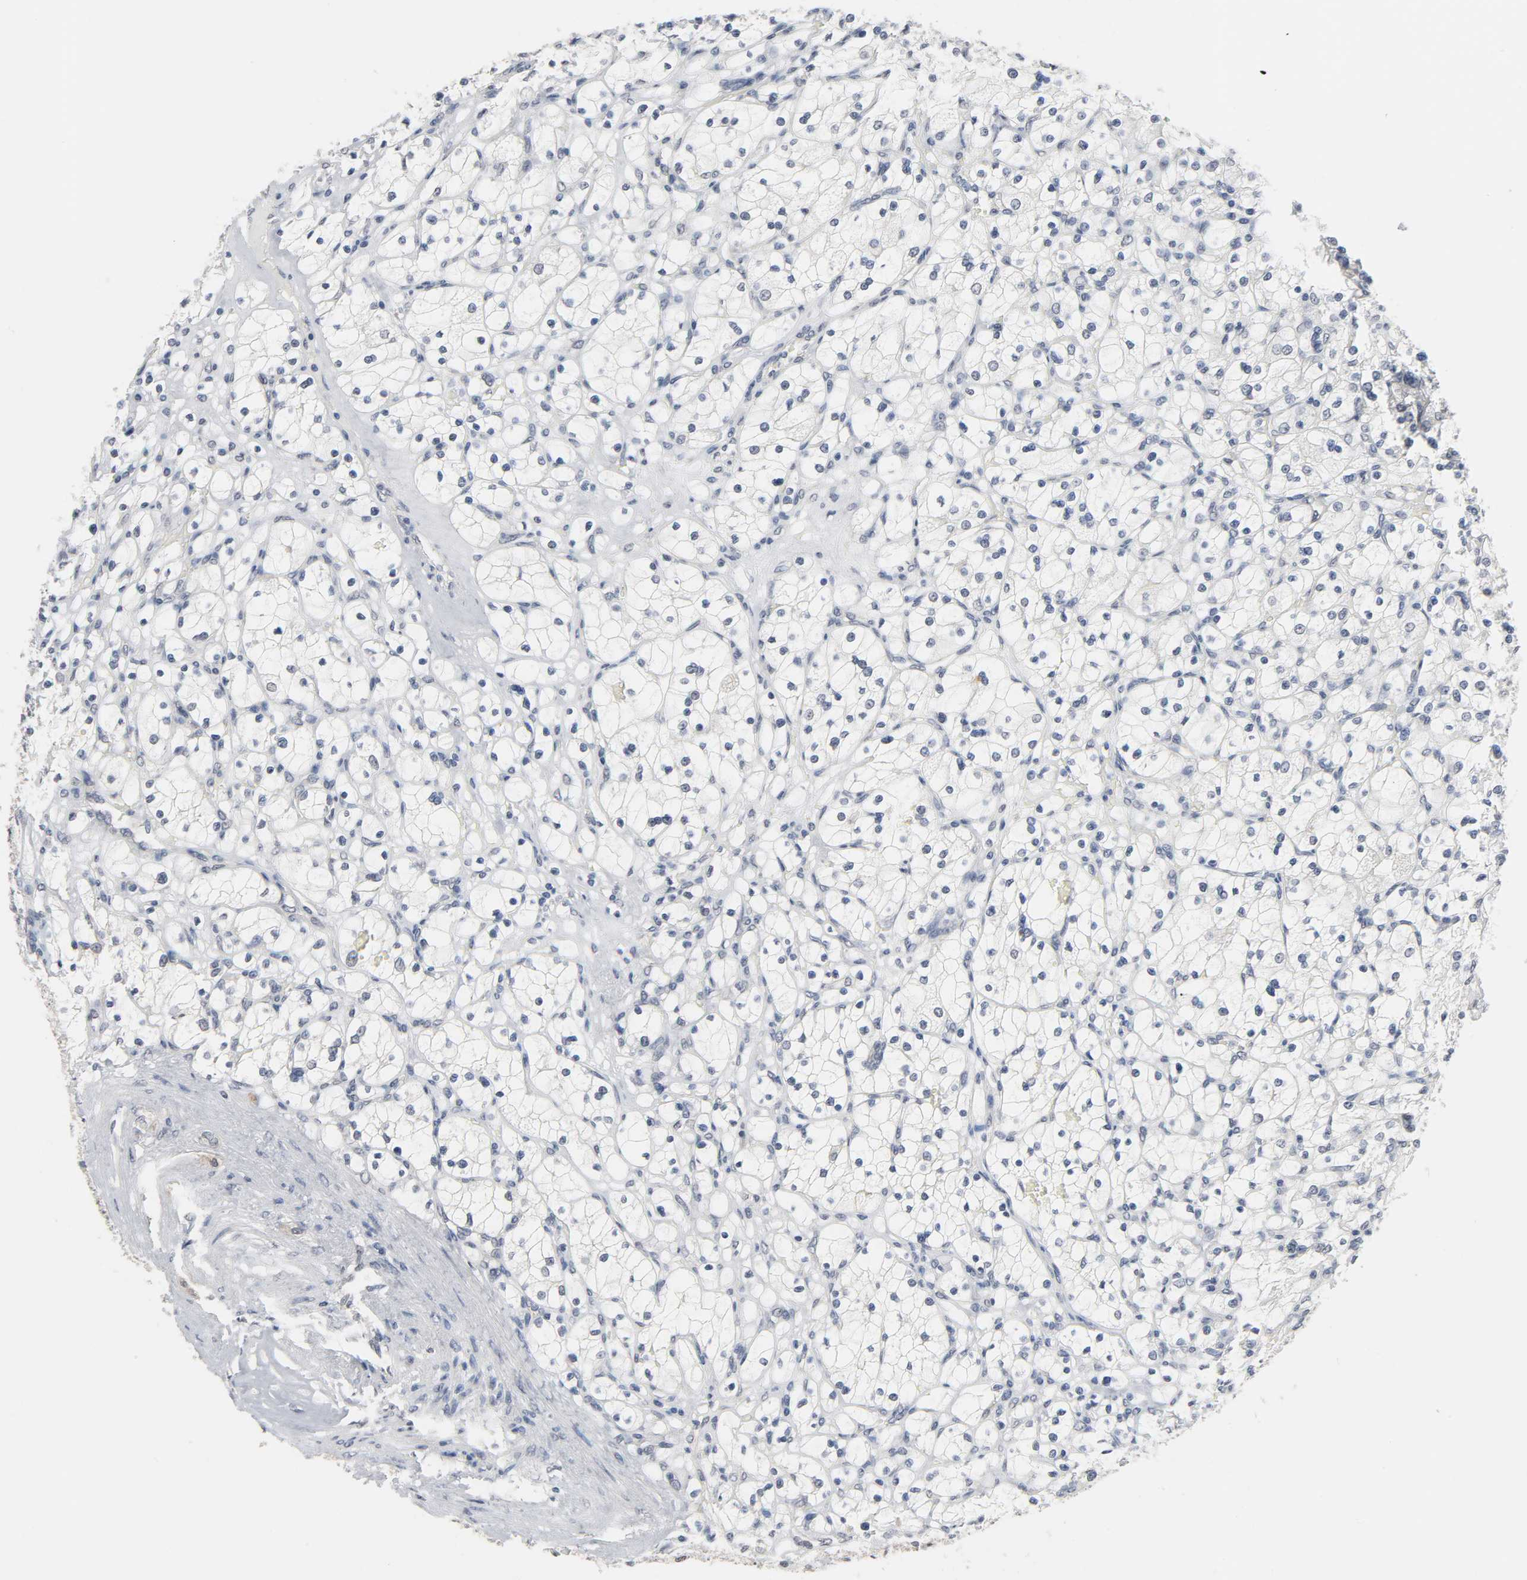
{"staining": {"intensity": "negative", "quantity": "none", "location": "none"}, "tissue": "renal cancer", "cell_type": "Tumor cells", "image_type": "cancer", "snomed": [{"axis": "morphology", "description": "Adenocarcinoma, NOS"}, {"axis": "topography", "description": "Kidney"}], "caption": "DAB (3,3'-diaminobenzidine) immunohistochemical staining of renal cancer (adenocarcinoma) shows no significant staining in tumor cells.", "gene": "ACSS2", "patient": {"sex": "female", "age": 83}}